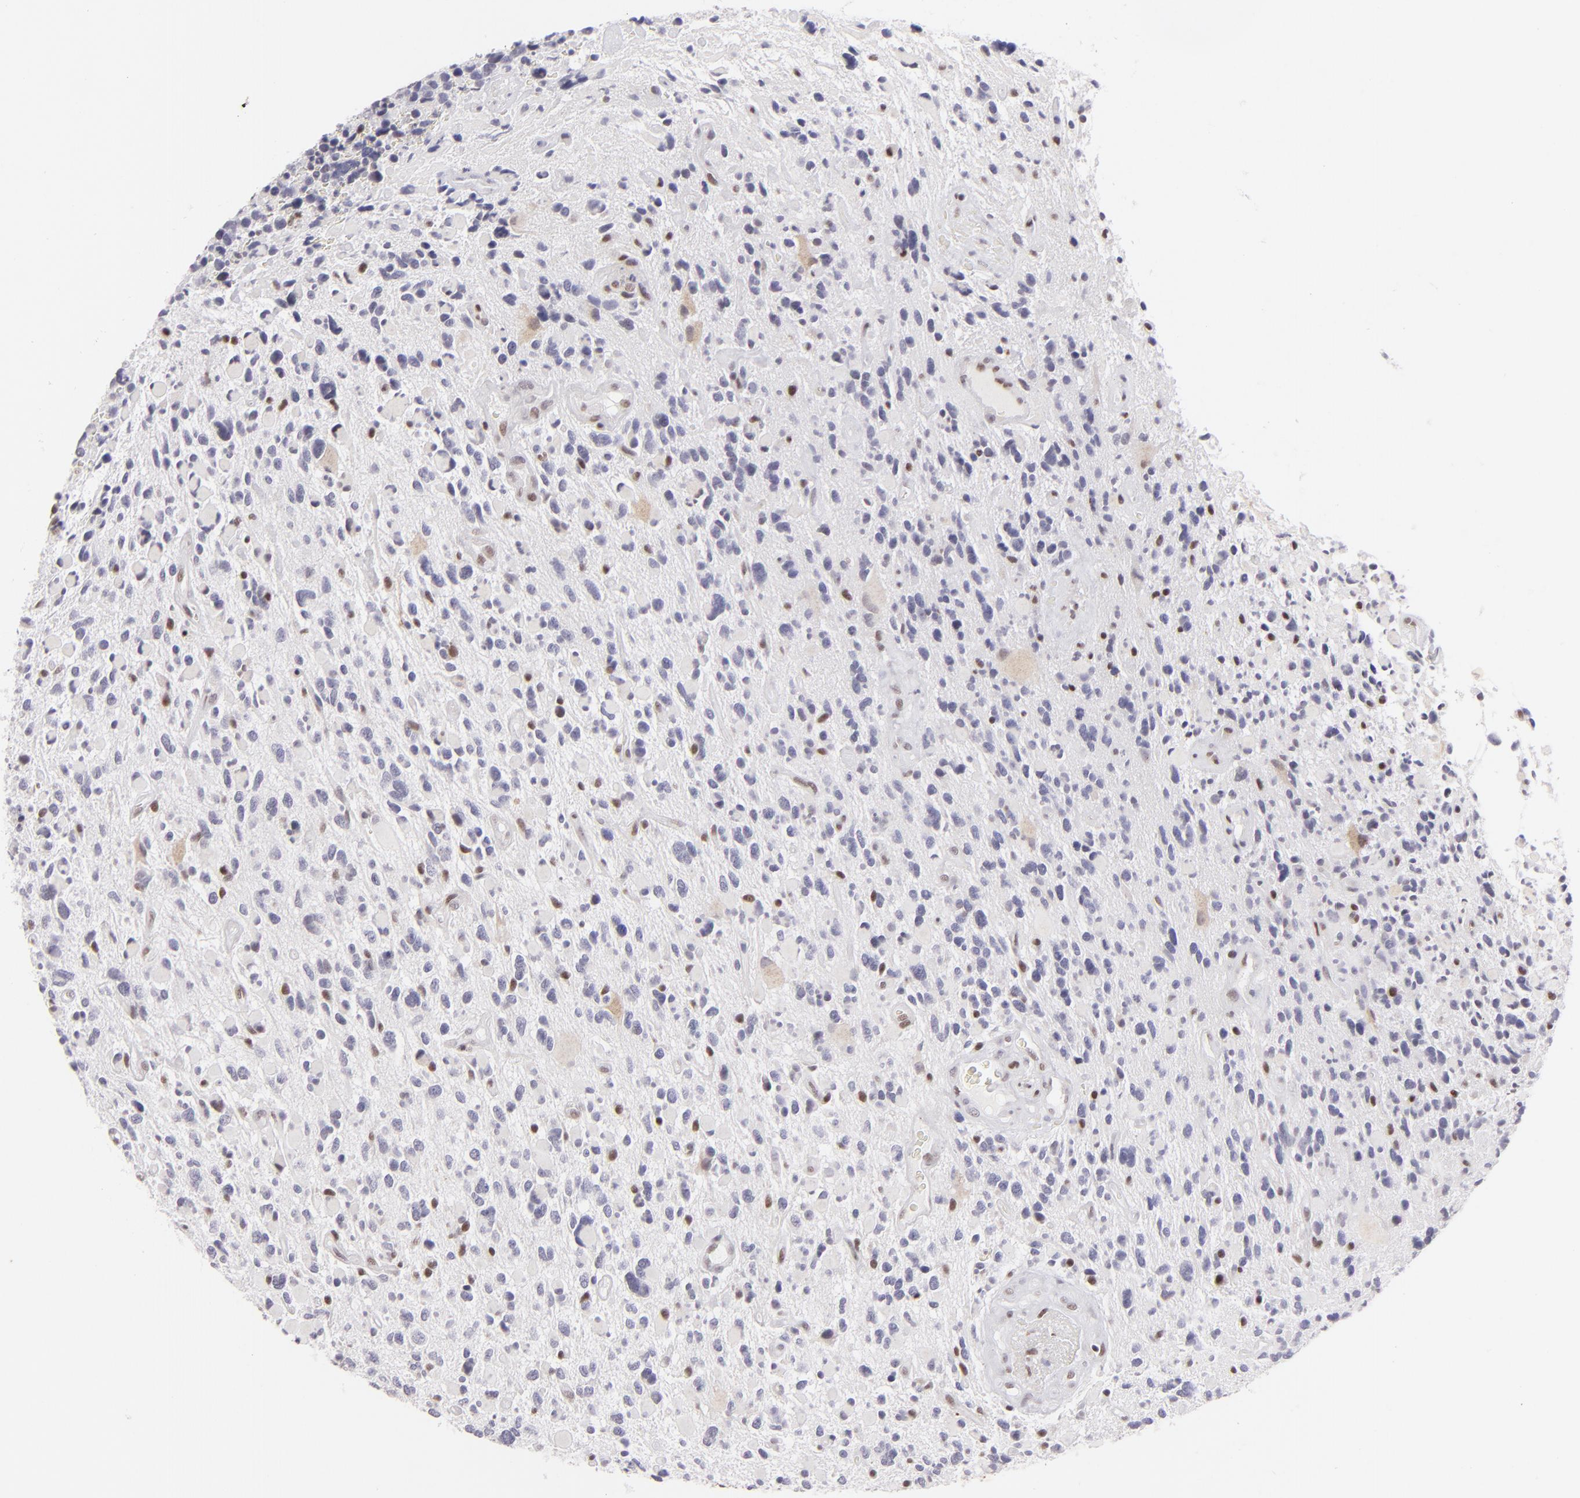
{"staining": {"intensity": "negative", "quantity": "none", "location": "none"}, "tissue": "glioma", "cell_type": "Tumor cells", "image_type": "cancer", "snomed": [{"axis": "morphology", "description": "Glioma, malignant, High grade"}, {"axis": "topography", "description": "Brain"}], "caption": "Photomicrograph shows no protein staining in tumor cells of glioma tissue.", "gene": "POU2F1", "patient": {"sex": "female", "age": 37}}